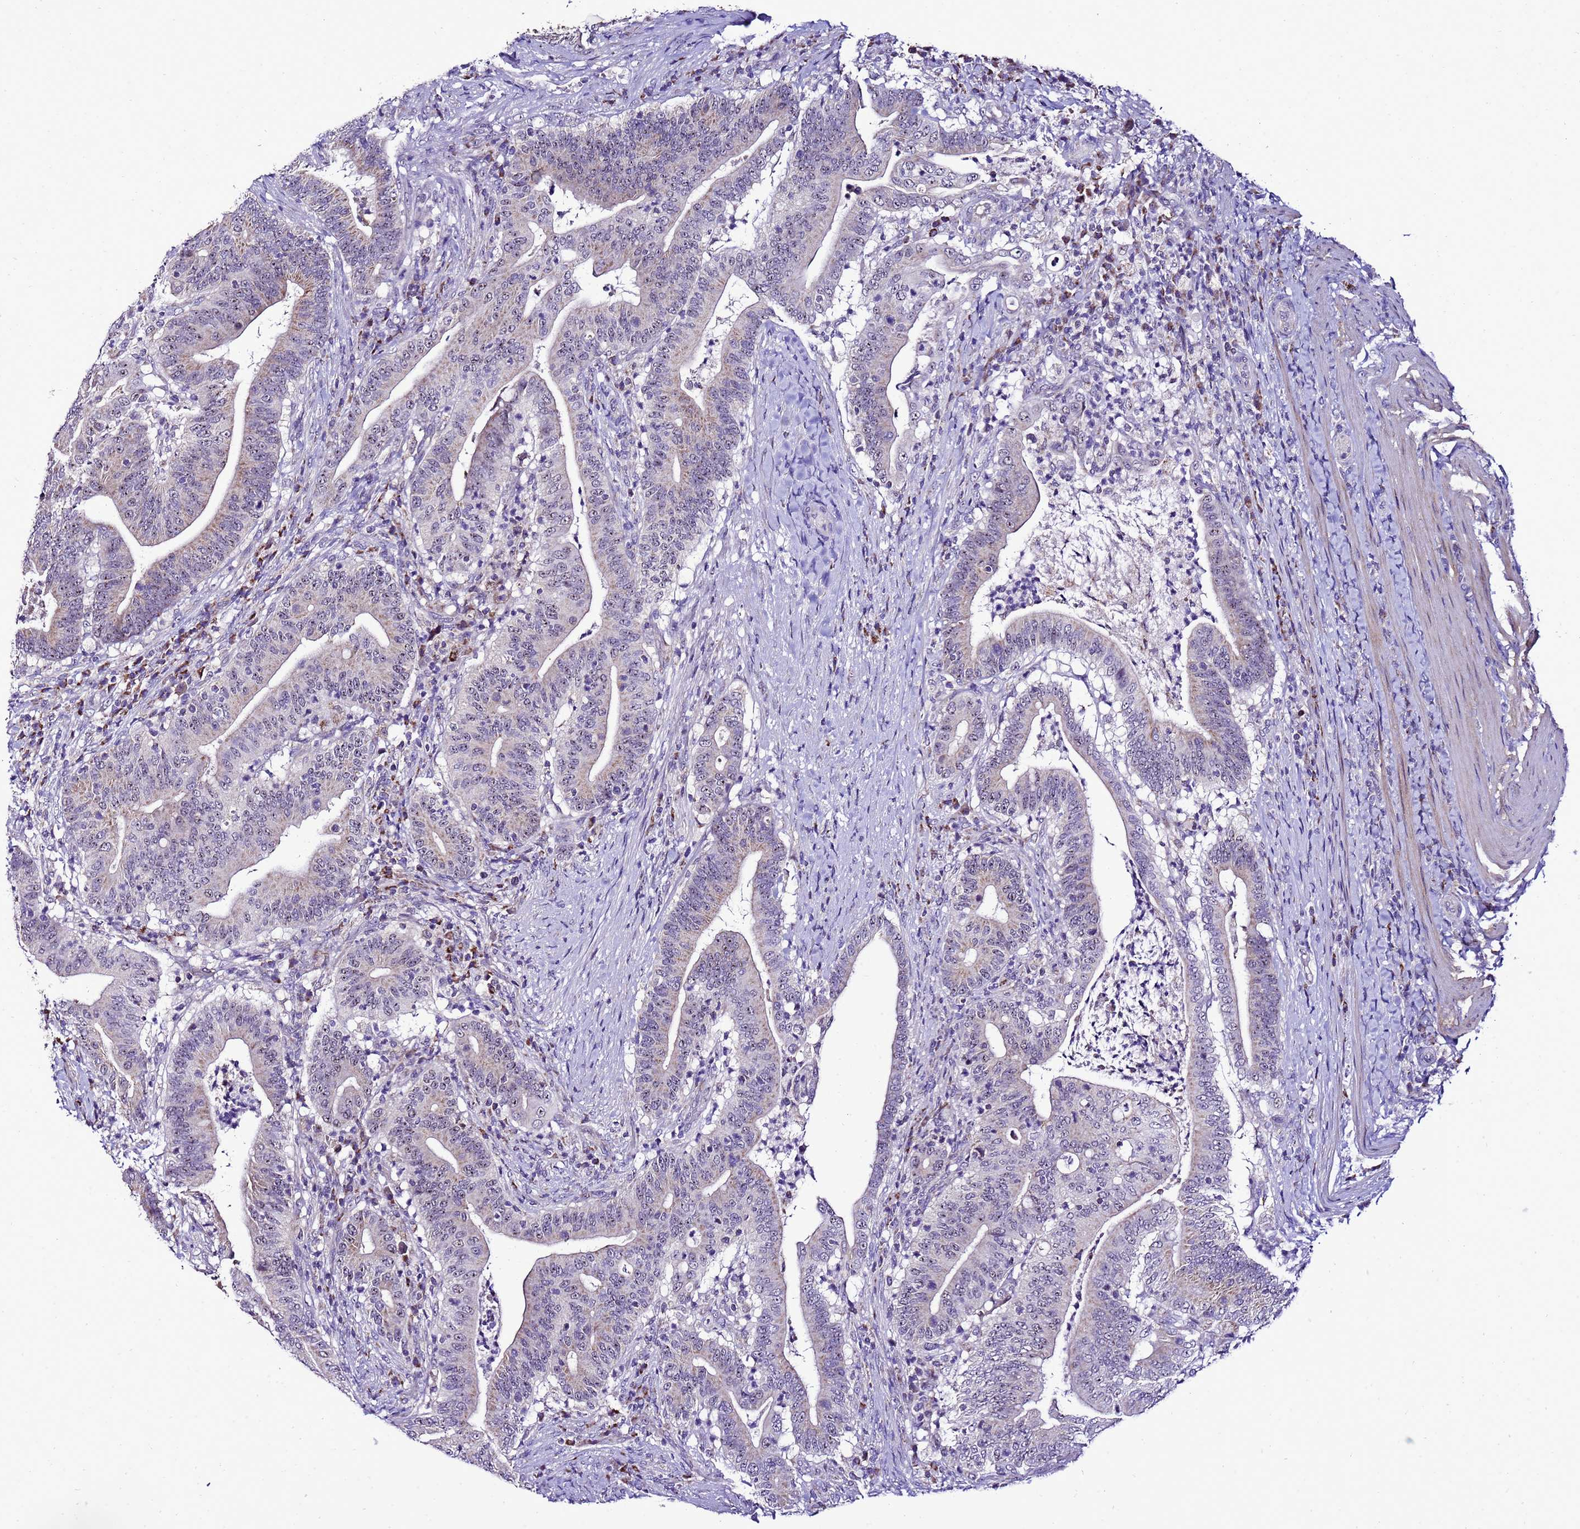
{"staining": {"intensity": "negative", "quantity": "none", "location": "none"}, "tissue": "colorectal cancer", "cell_type": "Tumor cells", "image_type": "cancer", "snomed": [{"axis": "morphology", "description": "Adenocarcinoma, NOS"}, {"axis": "topography", "description": "Colon"}], "caption": "Histopathology image shows no protein positivity in tumor cells of adenocarcinoma (colorectal) tissue.", "gene": "DPH6", "patient": {"sex": "female", "age": 66}}